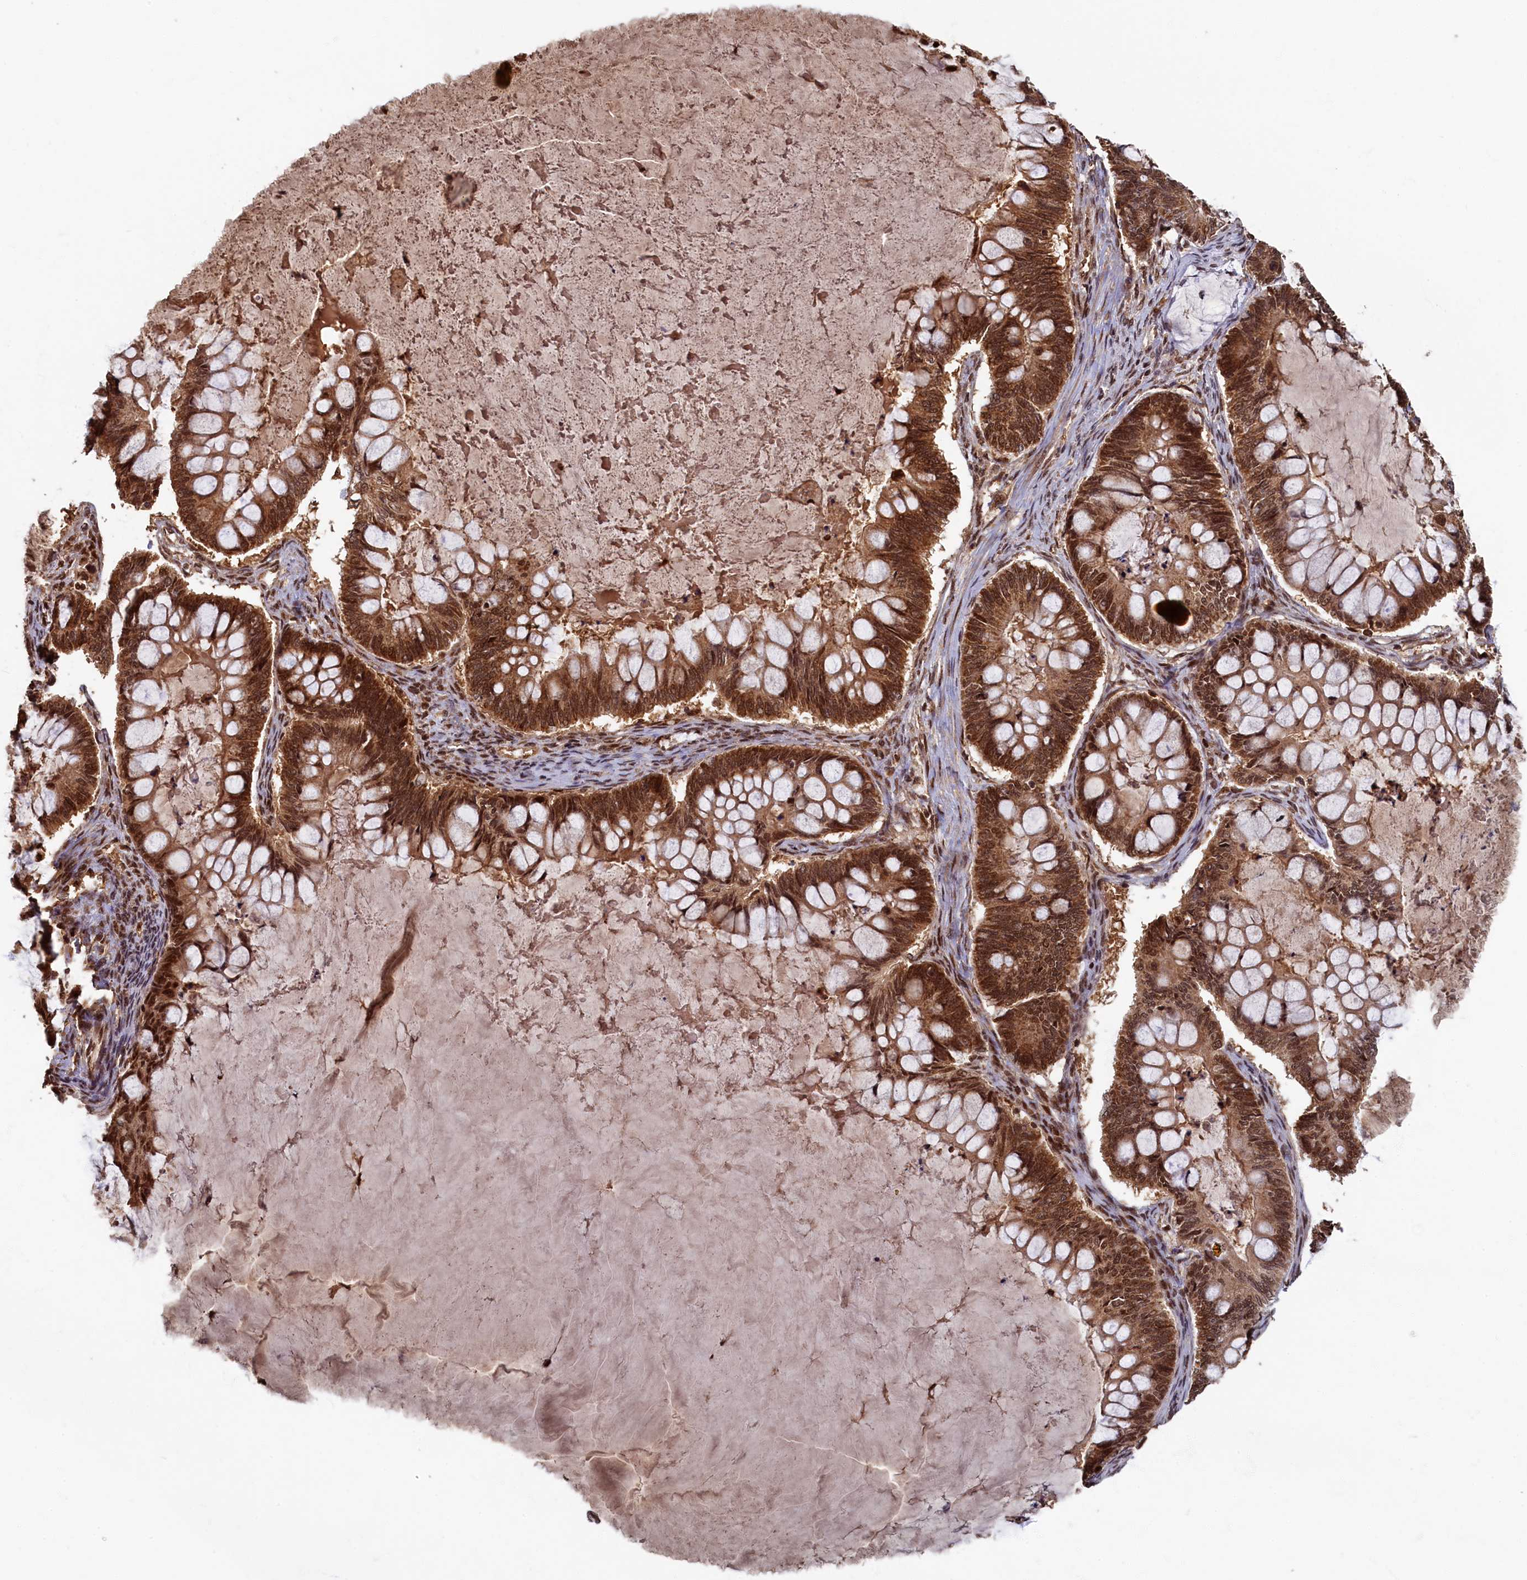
{"staining": {"intensity": "strong", "quantity": ">75%", "location": "cytoplasmic/membranous,nuclear"}, "tissue": "ovarian cancer", "cell_type": "Tumor cells", "image_type": "cancer", "snomed": [{"axis": "morphology", "description": "Cystadenocarcinoma, mucinous, NOS"}, {"axis": "topography", "description": "Ovary"}], "caption": "Protein staining by immunohistochemistry exhibits strong cytoplasmic/membranous and nuclear expression in about >75% of tumor cells in ovarian cancer (mucinous cystadenocarcinoma). (brown staining indicates protein expression, while blue staining denotes nuclei).", "gene": "BRCA1", "patient": {"sex": "female", "age": 61}}